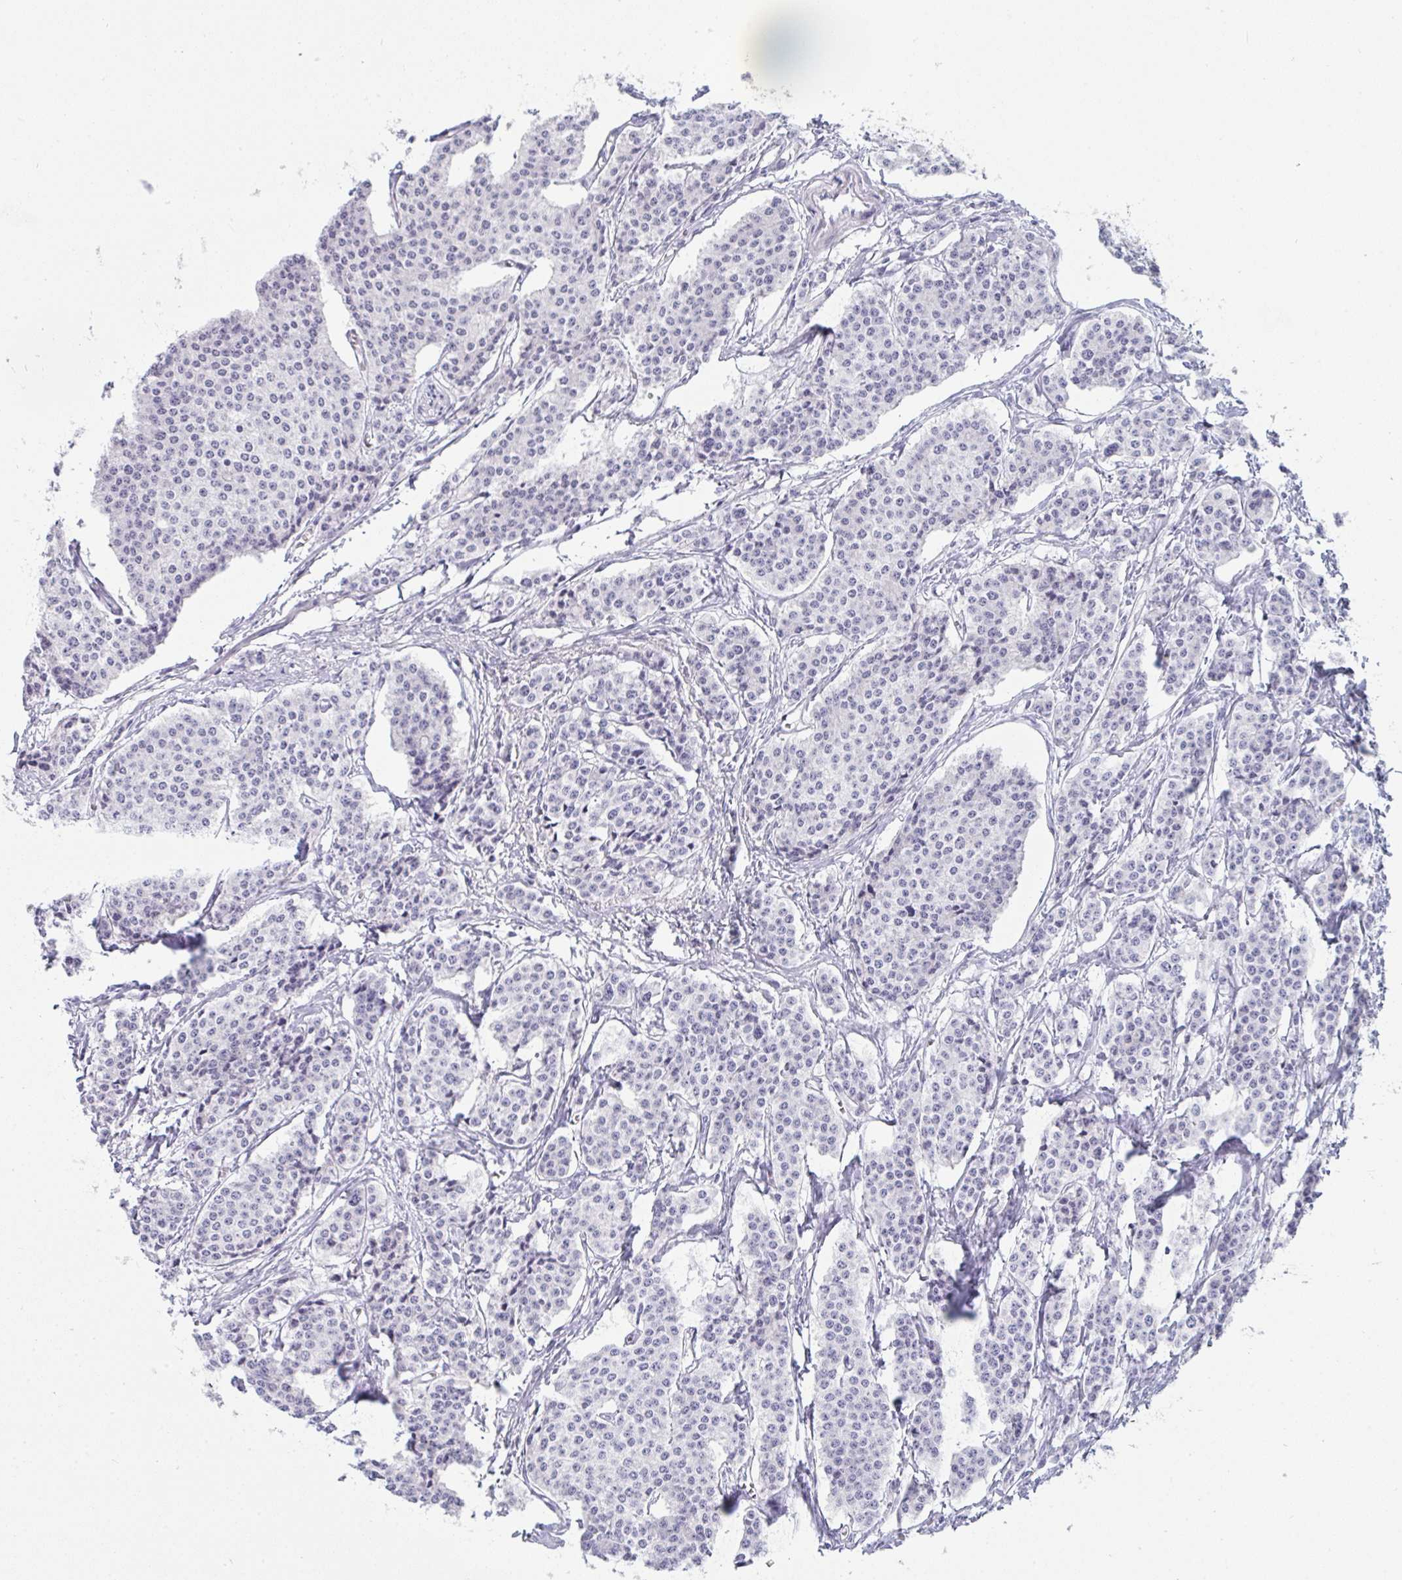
{"staining": {"intensity": "negative", "quantity": "none", "location": "none"}, "tissue": "carcinoid", "cell_type": "Tumor cells", "image_type": "cancer", "snomed": [{"axis": "morphology", "description": "Carcinoid, malignant, NOS"}, {"axis": "topography", "description": "Small intestine"}], "caption": "An image of carcinoid (malignant) stained for a protein exhibits no brown staining in tumor cells. (DAB (3,3'-diaminobenzidine) IHC with hematoxylin counter stain).", "gene": "PRDM9", "patient": {"sex": "female", "age": 64}}